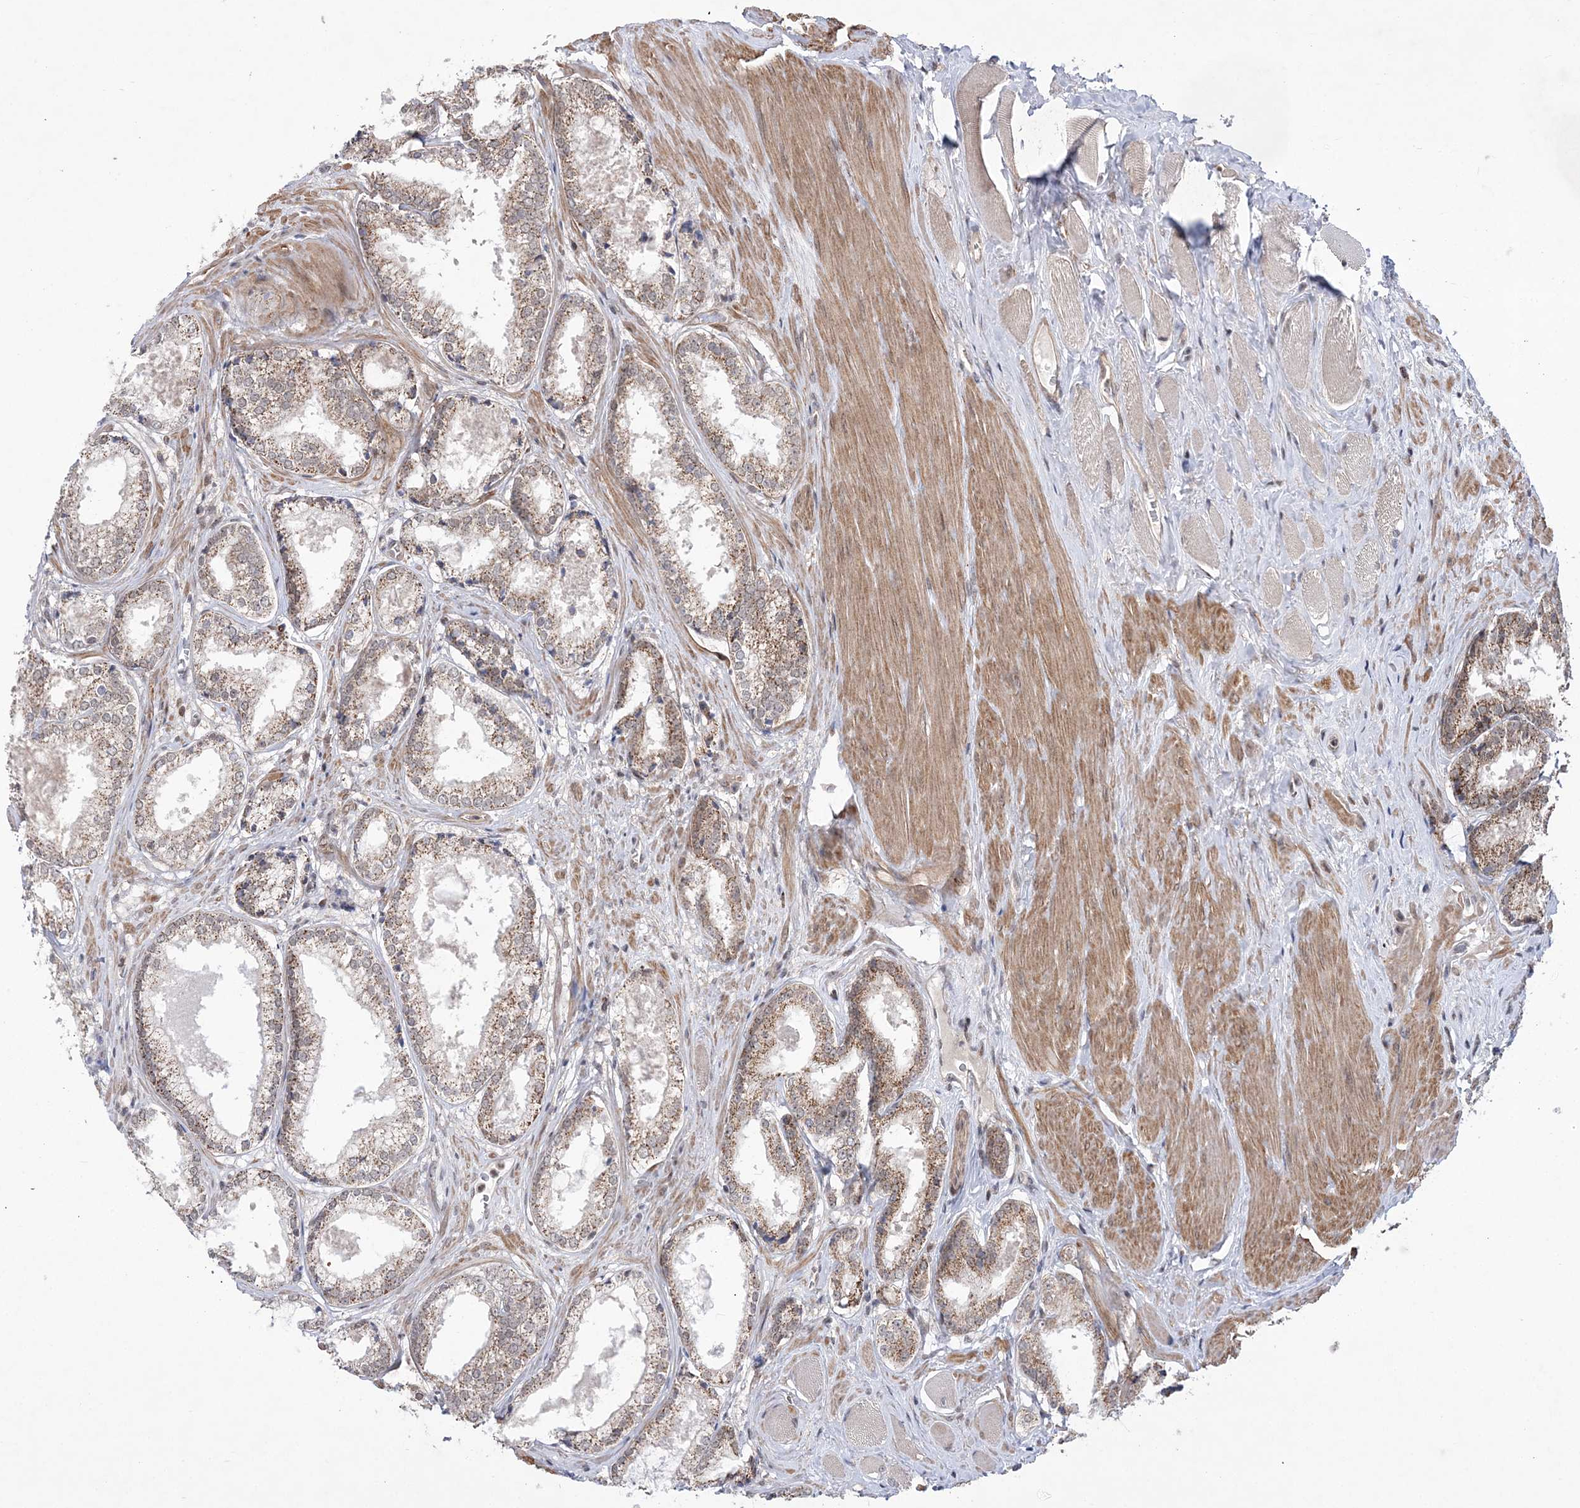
{"staining": {"intensity": "moderate", "quantity": ">75%", "location": "cytoplasmic/membranous"}, "tissue": "prostate cancer", "cell_type": "Tumor cells", "image_type": "cancer", "snomed": [{"axis": "morphology", "description": "Adenocarcinoma, Low grade"}, {"axis": "topography", "description": "Prostate"}], "caption": "Immunohistochemical staining of human prostate low-grade adenocarcinoma shows moderate cytoplasmic/membranous protein positivity in about >75% of tumor cells. Immunohistochemistry stains the protein of interest in brown and the nuclei are stained blue.", "gene": "BOD1L1", "patient": {"sex": "male", "age": 64}}